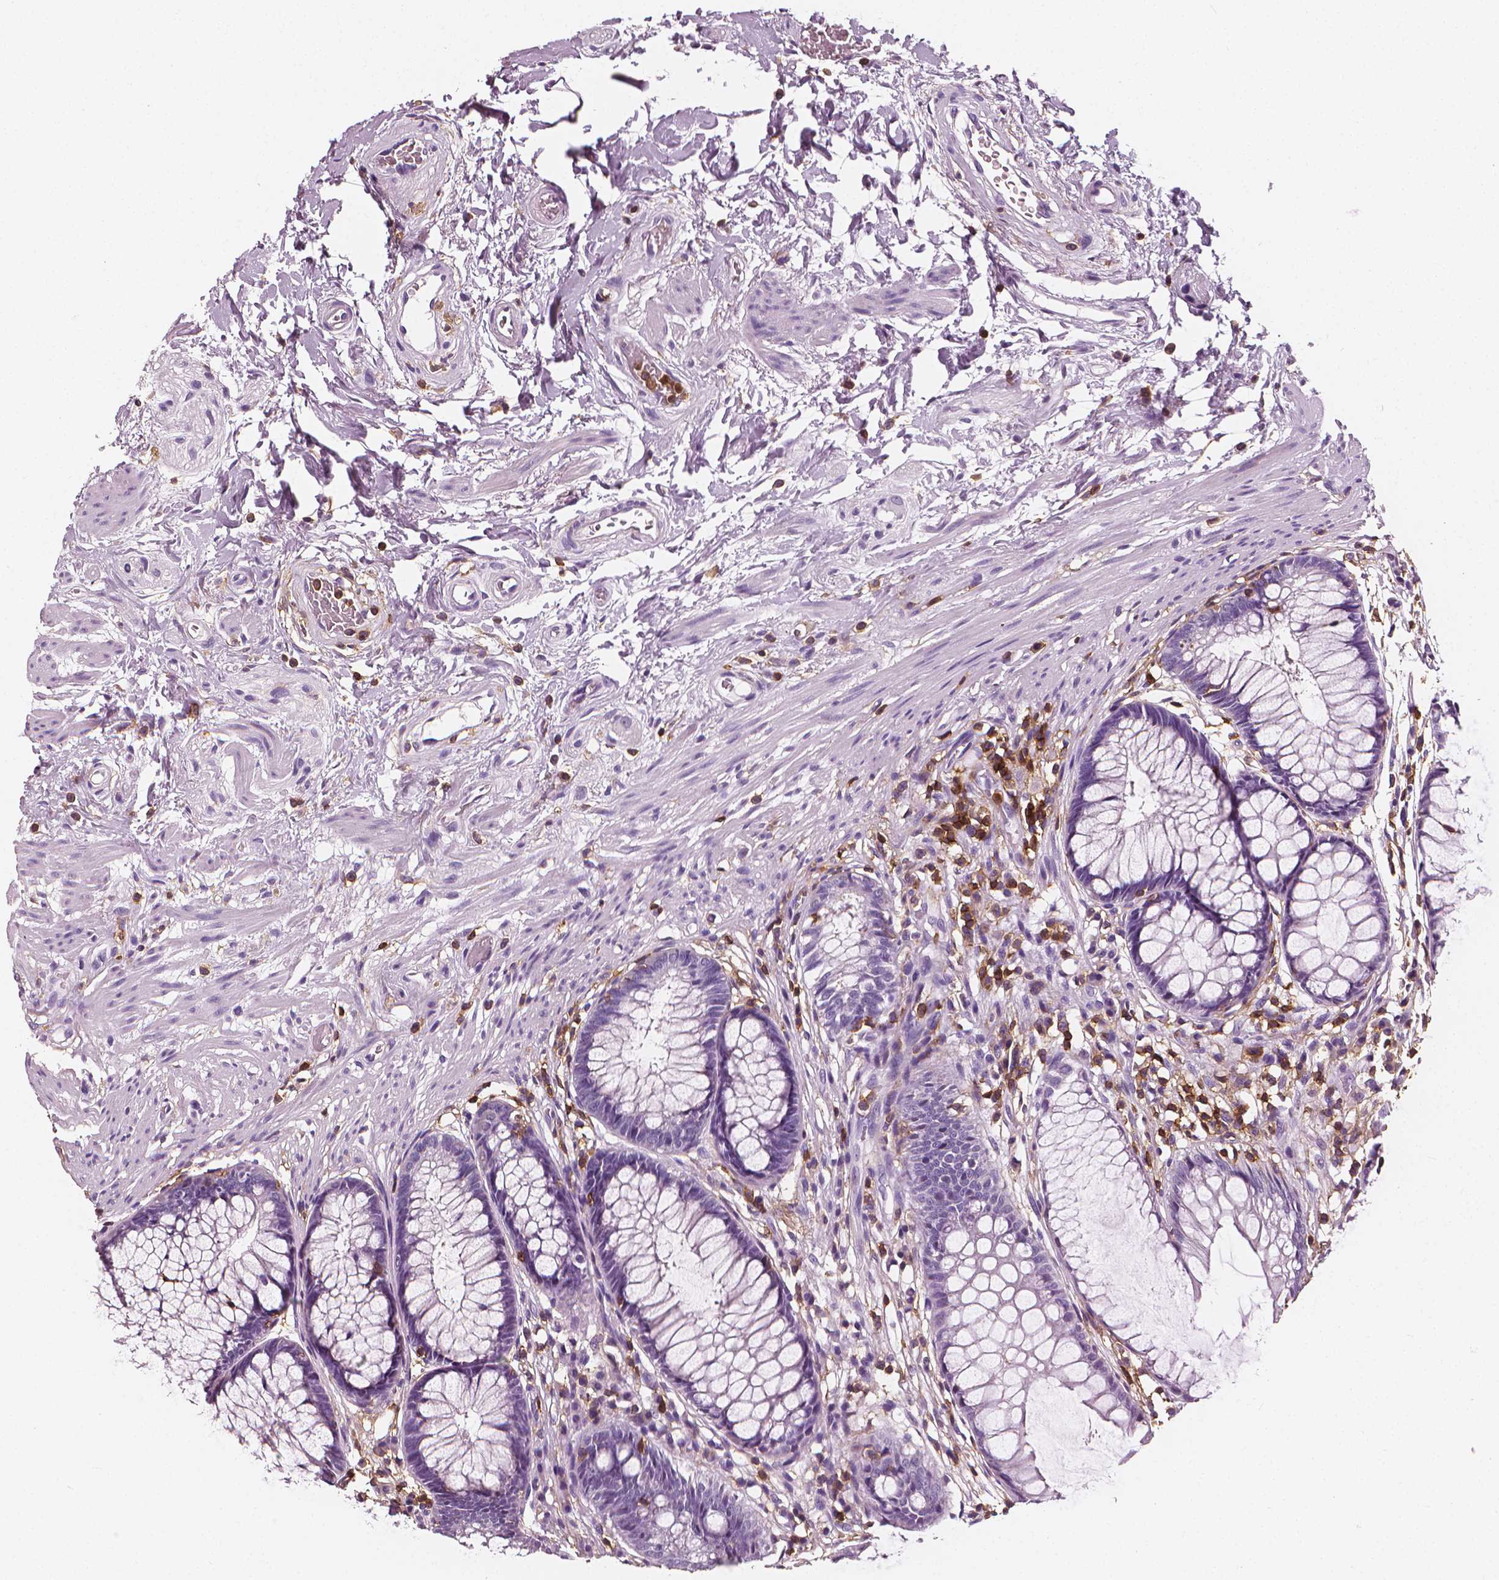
{"staining": {"intensity": "negative", "quantity": "none", "location": "none"}, "tissue": "rectum", "cell_type": "Glandular cells", "image_type": "normal", "snomed": [{"axis": "morphology", "description": "Normal tissue, NOS"}, {"axis": "topography", "description": "Smooth muscle"}, {"axis": "topography", "description": "Rectum"}], "caption": "Benign rectum was stained to show a protein in brown. There is no significant staining in glandular cells. The staining is performed using DAB brown chromogen with nuclei counter-stained in using hematoxylin.", "gene": "PTPRC", "patient": {"sex": "male", "age": 53}}